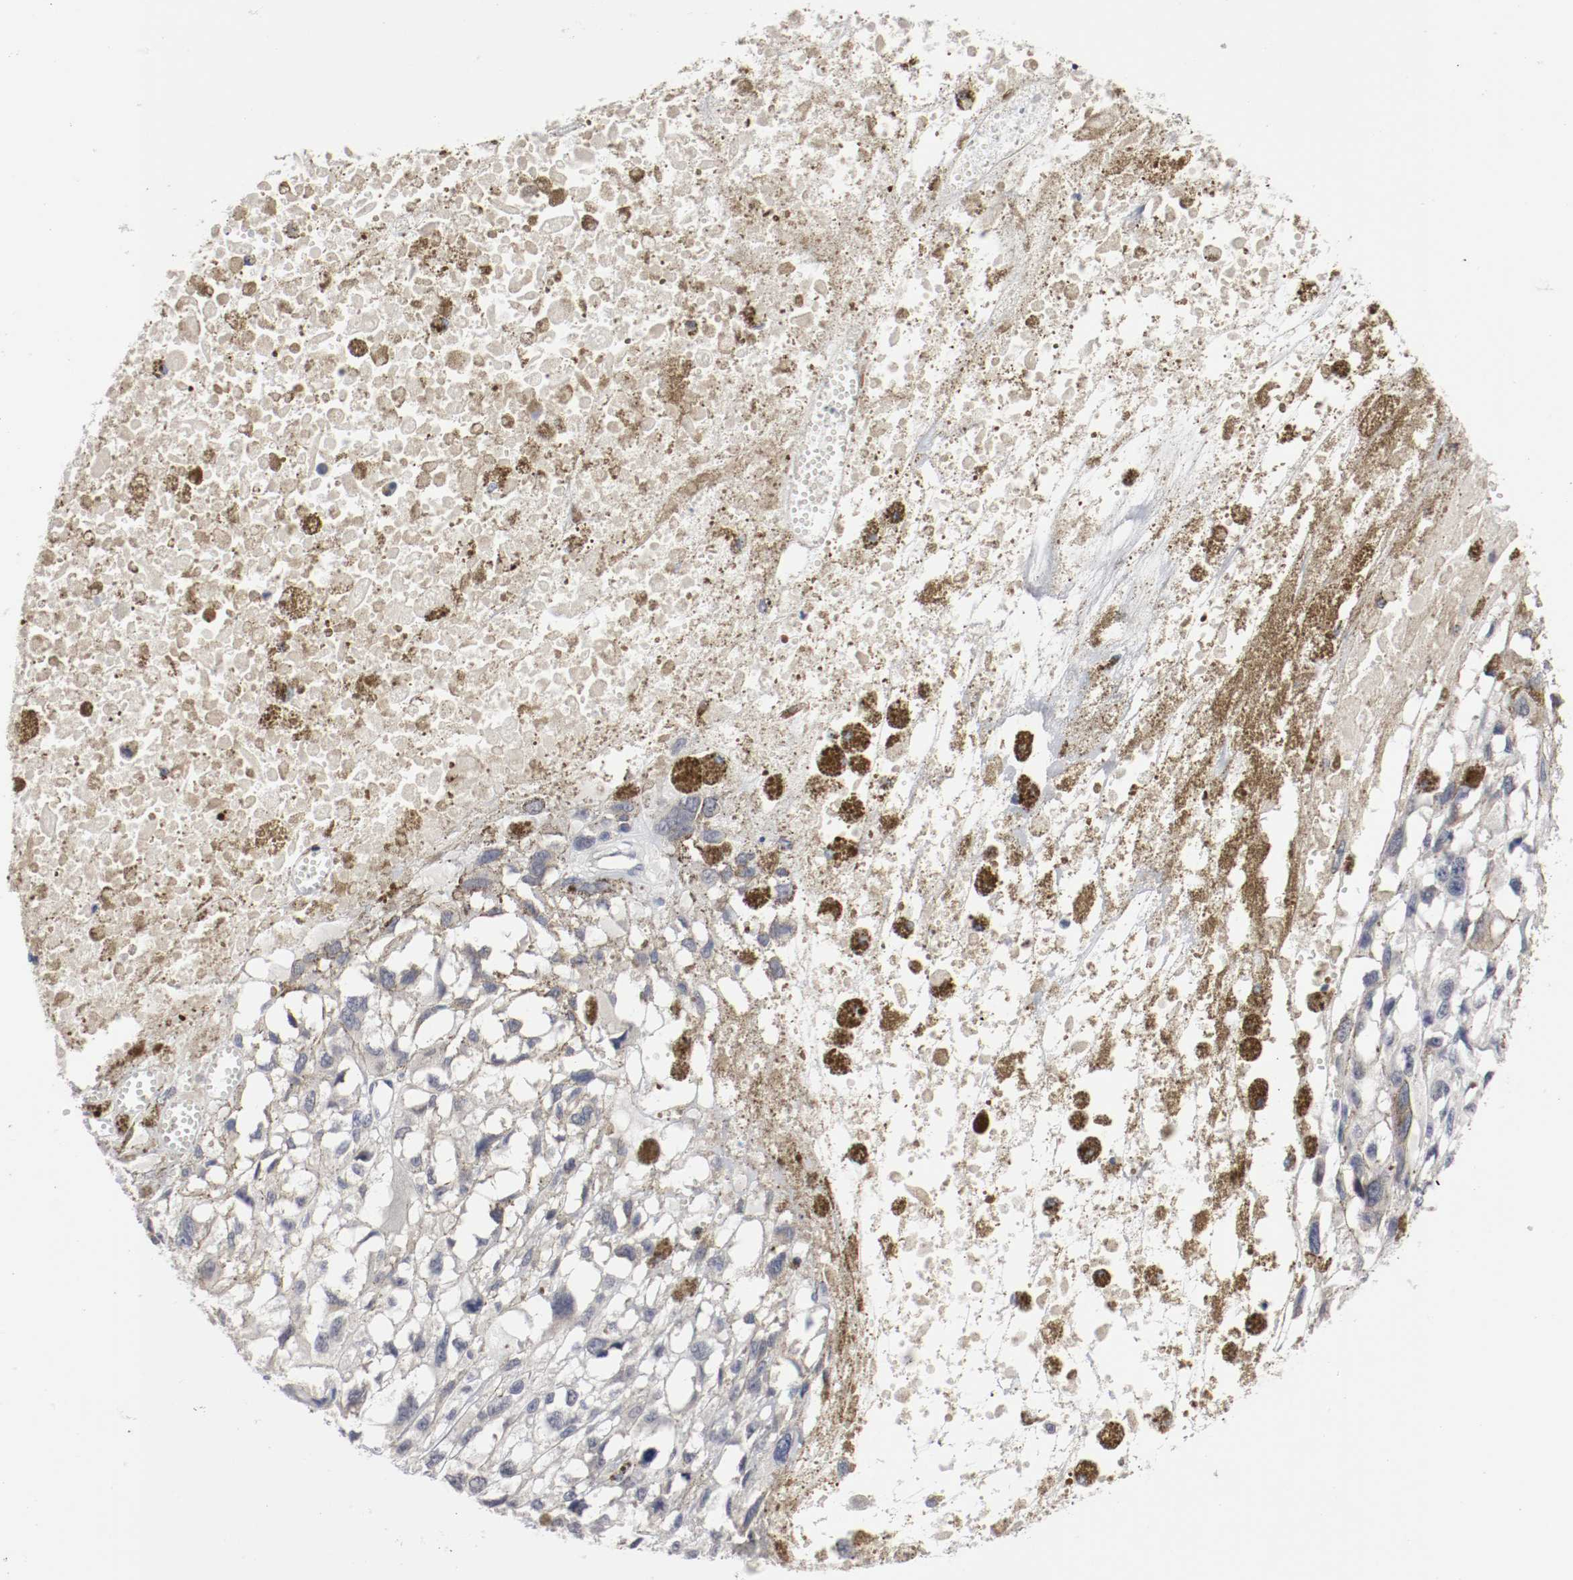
{"staining": {"intensity": "negative", "quantity": "none", "location": "none"}, "tissue": "melanoma", "cell_type": "Tumor cells", "image_type": "cancer", "snomed": [{"axis": "morphology", "description": "Malignant melanoma, Metastatic site"}, {"axis": "topography", "description": "Lymph node"}], "caption": "Malignant melanoma (metastatic site) was stained to show a protein in brown. There is no significant staining in tumor cells. (Immunohistochemistry (ihc), brightfield microscopy, high magnification).", "gene": "CEBPE", "patient": {"sex": "male", "age": 59}}